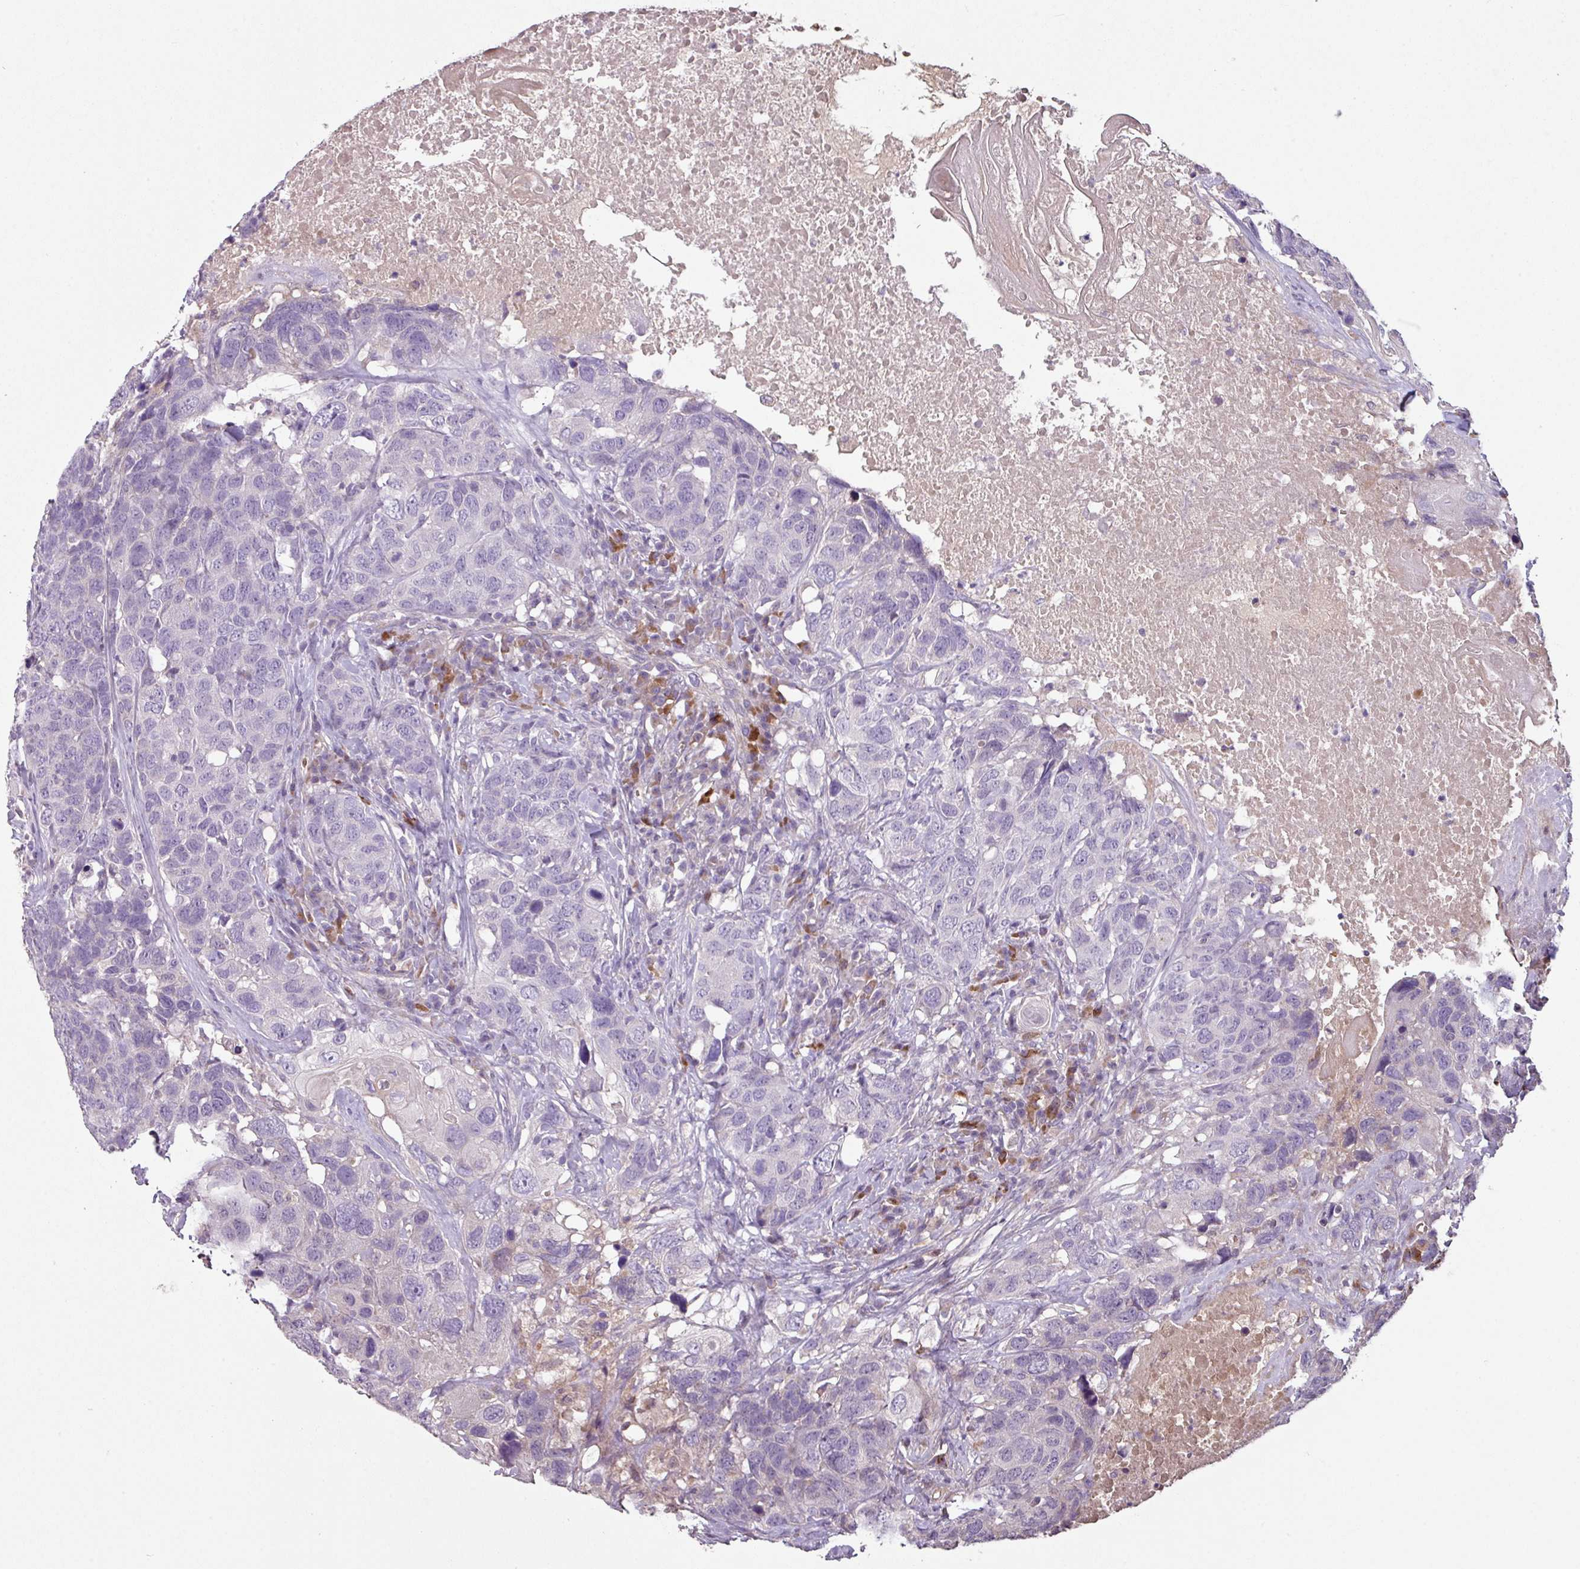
{"staining": {"intensity": "negative", "quantity": "none", "location": "none"}, "tissue": "head and neck cancer", "cell_type": "Tumor cells", "image_type": "cancer", "snomed": [{"axis": "morphology", "description": "Squamous cell carcinoma, NOS"}, {"axis": "topography", "description": "Head-Neck"}], "caption": "High power microscopy histopathology image of an immunohistochemistry (IHC) image of head and neck squamous cell carcinoma, revealing no significant positivity in tumor cells. Brightfield microscopy of IHC stained with DAB (3,3'-diaminobenzidine) (brown) and hematoxylin (blue), captured at high magnification.", "gene": "NHSL2", "patient": {"sex": "male", "age": 66}}